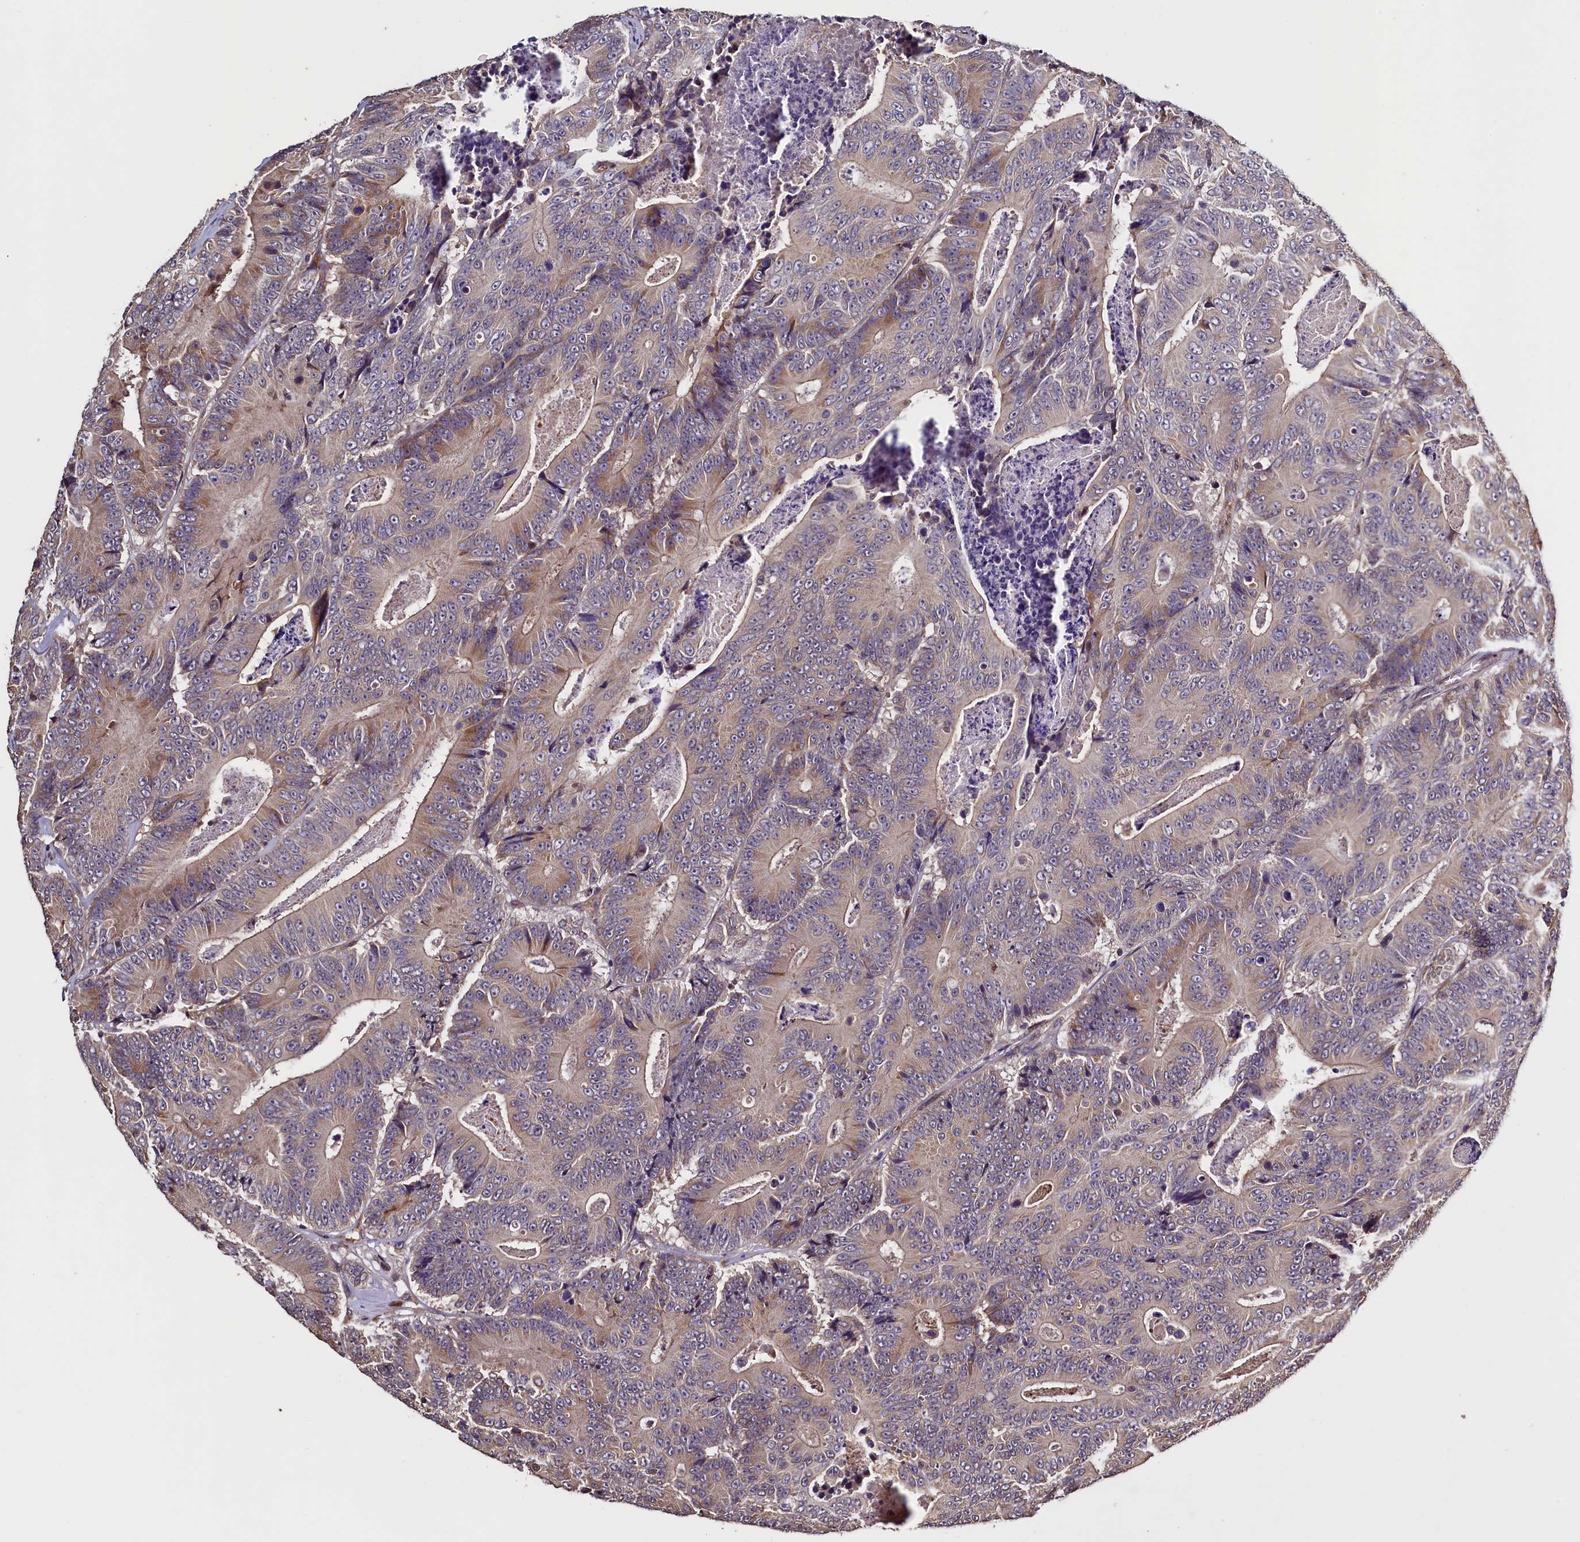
{"staining": {"intensity": "weak", "quantity": "<25%", "location": "cytoplasmic/membranous"}, "tissue": "colorectal cancer", "cell_type": "Tumor cells", "image_type": "cancer", "snomed": [{"axis": "morphology", "description": "Adenocarcinoma, NOS"}, {"axis": "topography", "description": "Colon"}], "caption": "Immunohistochemistry of human colorectal cancer exhibits no positivity in tumor cells. Brightfield microscopy of IHC stained with DAB (3,3'-diaminobenzidine) (brown) and hematoxylin (blue), captured at high magnification.", "gene": "RBFA", "patient": {"sex": "male", "age": 83}}